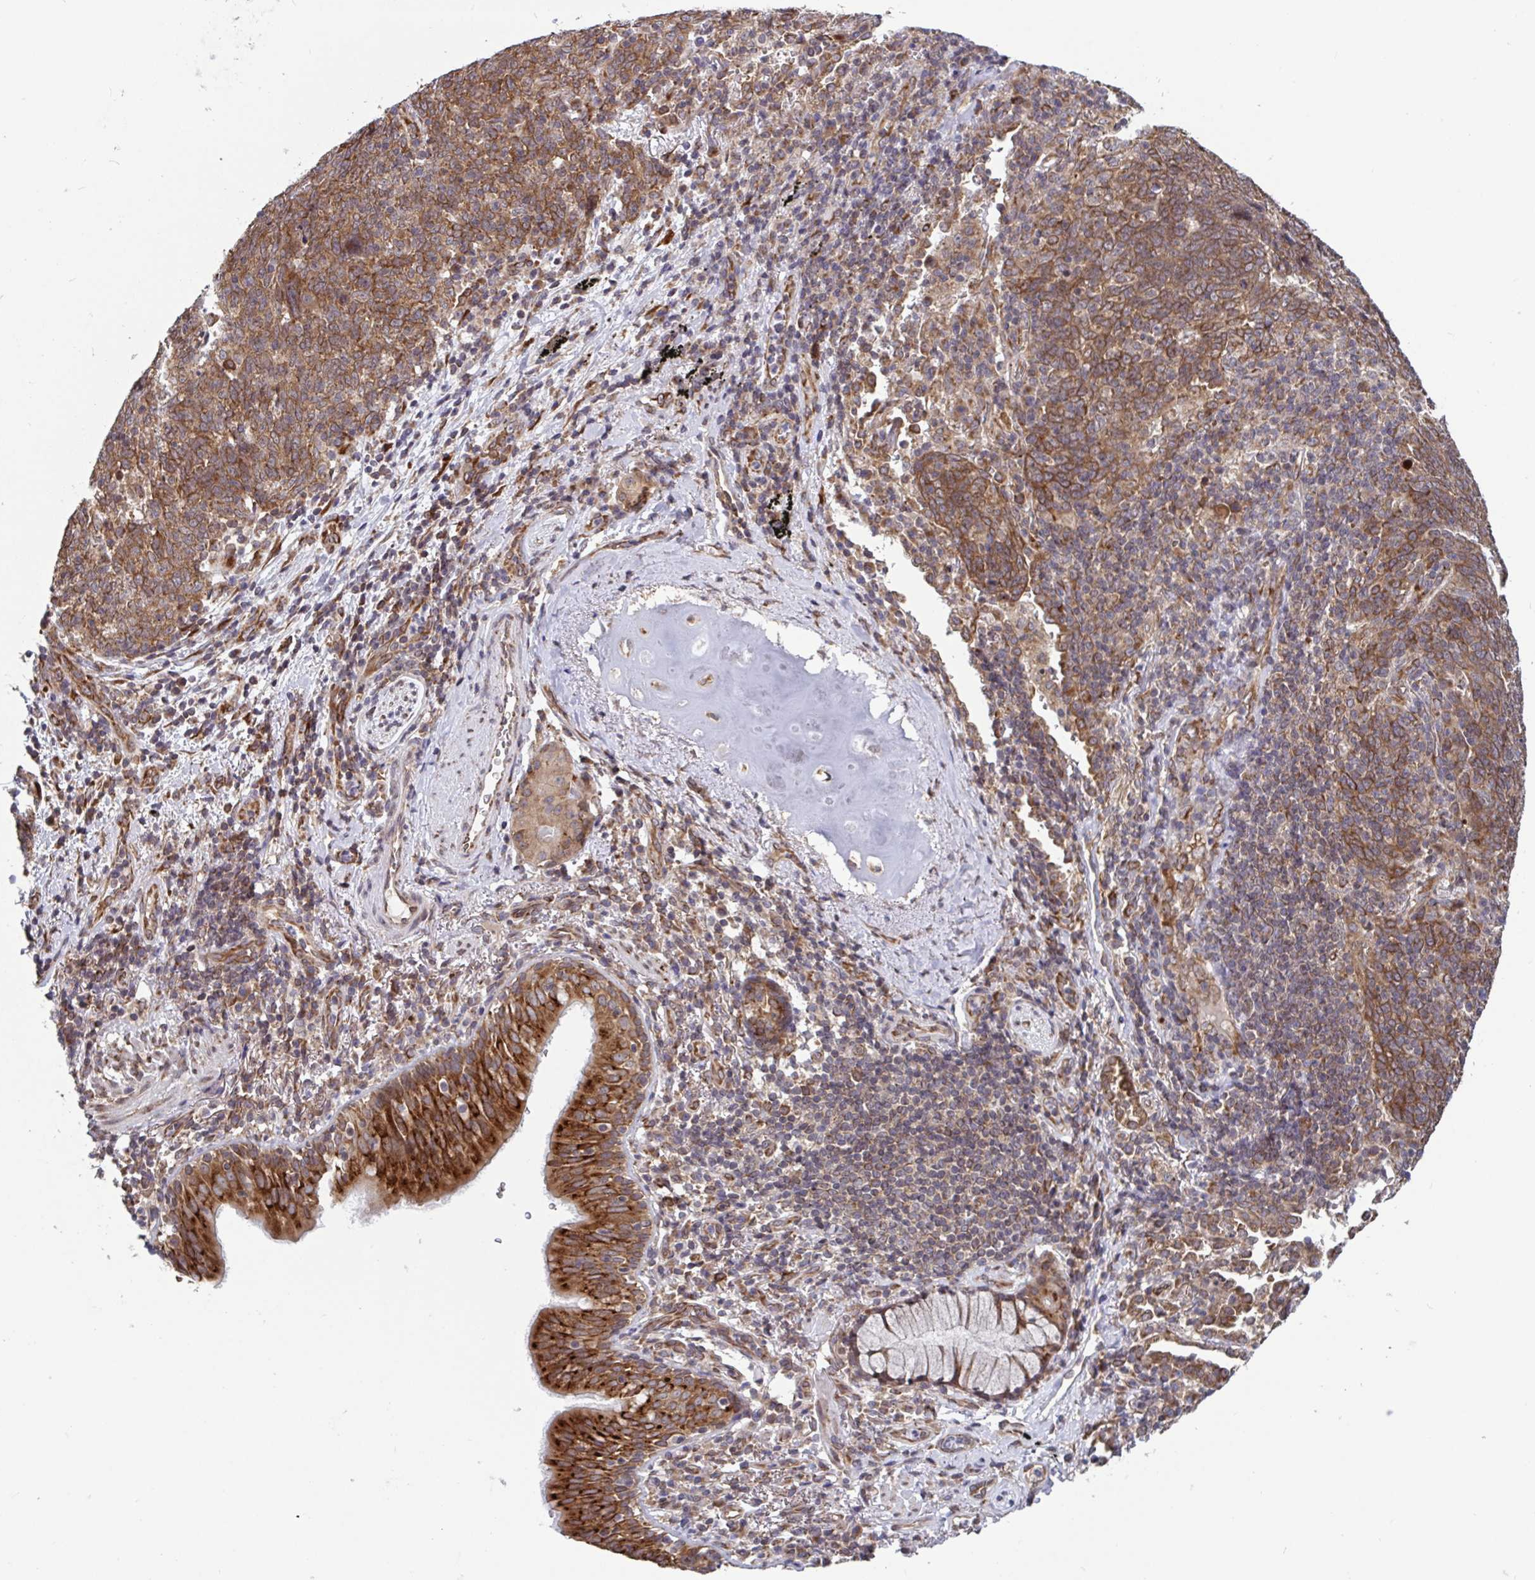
{"staining": {"intensity": "moderate", "quantity": ">75%", "location": "cytoplasmic/membranous"}, "tissue": "lung cancer", "cell_type": "Tumor cells", "image_type": "cancer", "snomed": [{"axis": "morphology", "description": "Squamous cell carcinoma, NOS"}, {"axis": "topography", "description": "Lung"}], "caption": "An immunohistochemistry image of neoplastic tissue is shown. Protein staining in brown highlights moderate cytoplasmic/membranous positivity in squamous cell carcinoma (lung) within tumor cells.", "gene": "ATP5MJ", "patient": {"sex": "female", "age": 72}}